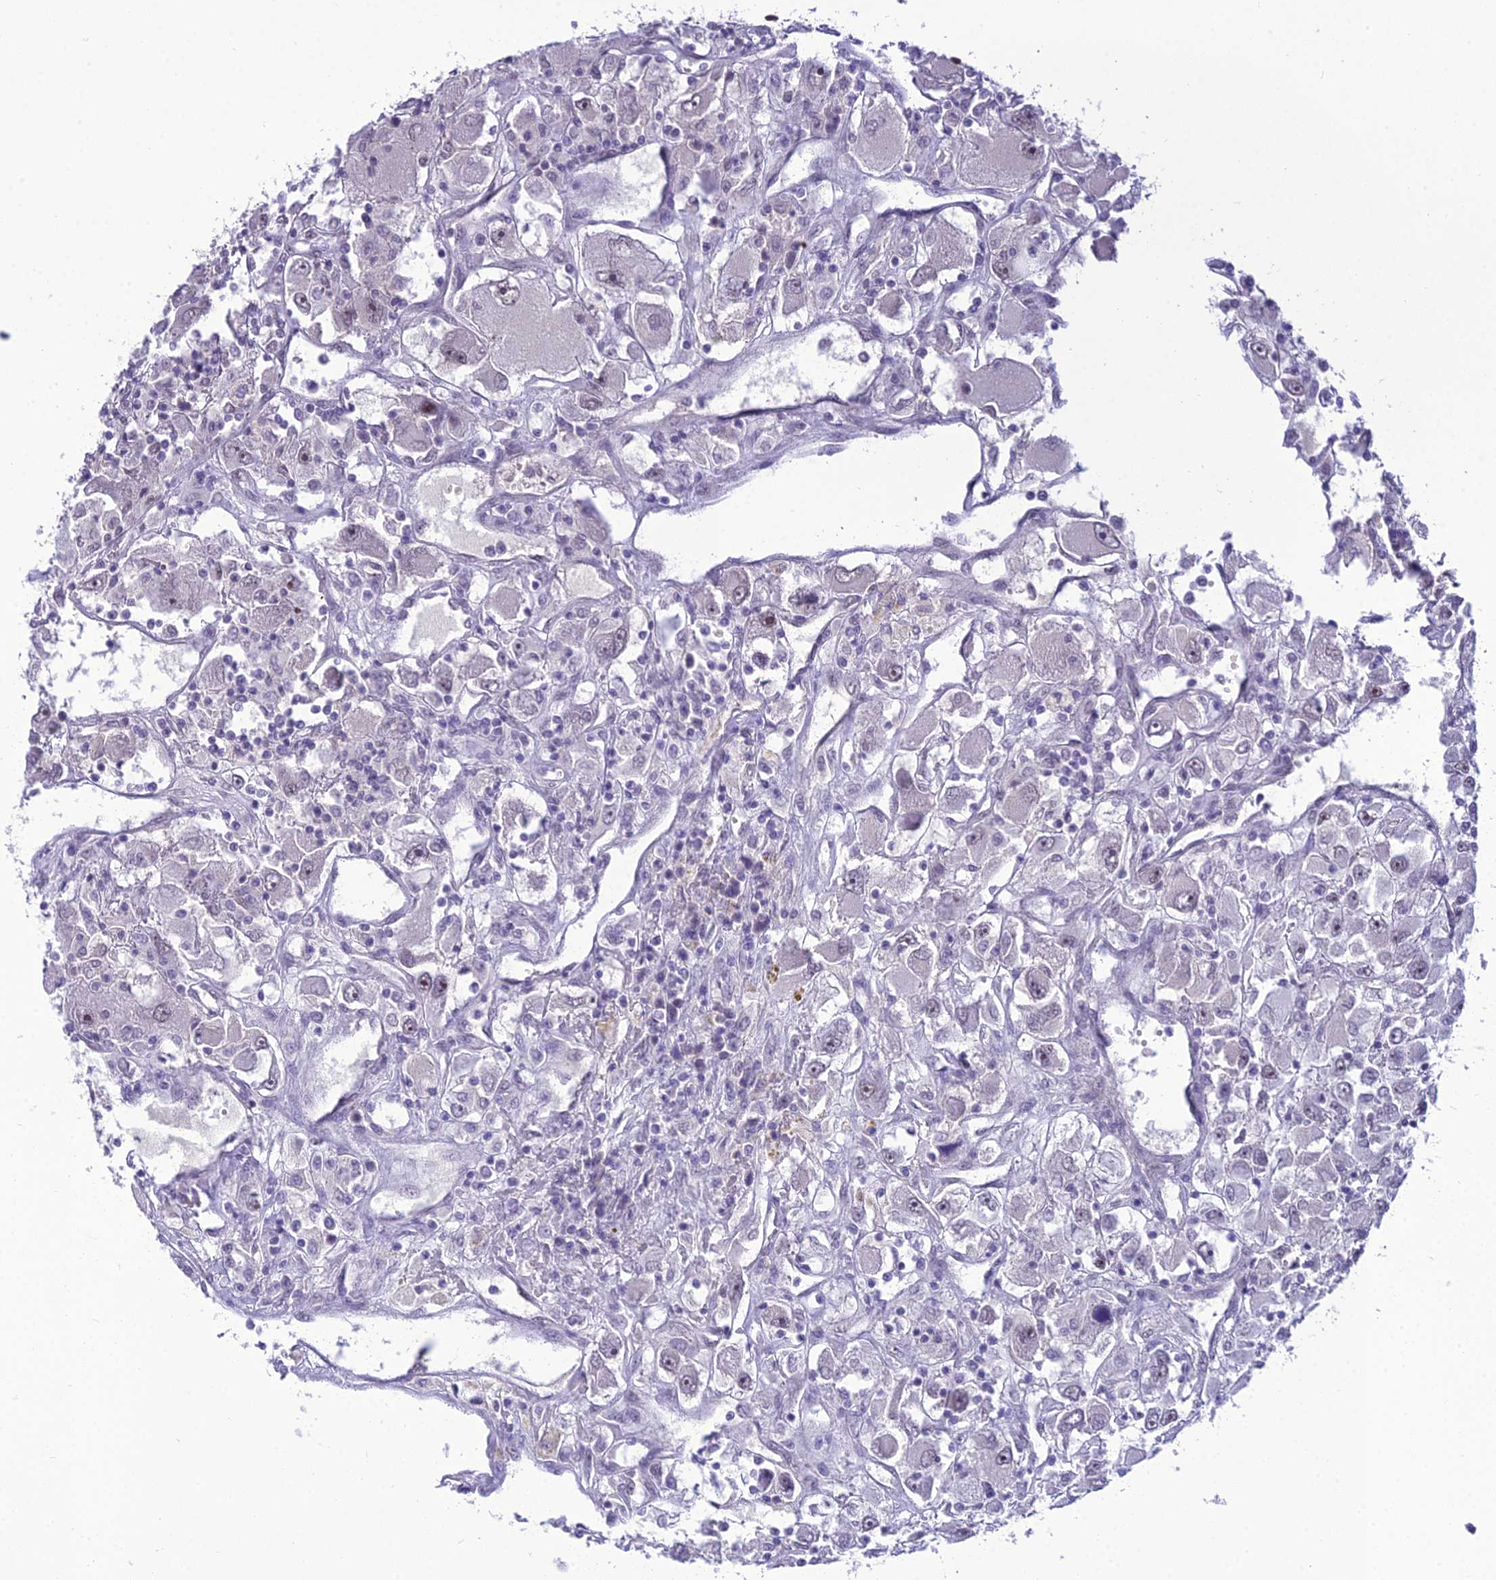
{"staining": {"intensity": "negative", "quantity": "none", "location": "none"}, "tissue": "renal cancer", "cell_type": "Tumor cells", "image_type": "cancer", "snomed": [{"axis": "morphology", "description": "Adenocarcinoma, NOS"}, {"axis": "topography", "description": "Kidney"}], "caption": "Immunohistochemistry photomicrograph of neoplastic tissue: human renal cancer (adenocarcinoma) stained with DAB exhibits no significant protein positivity in tumor cells.", "gene": "SH3RF3", "patient": {"sex": "female", "age": 52}}